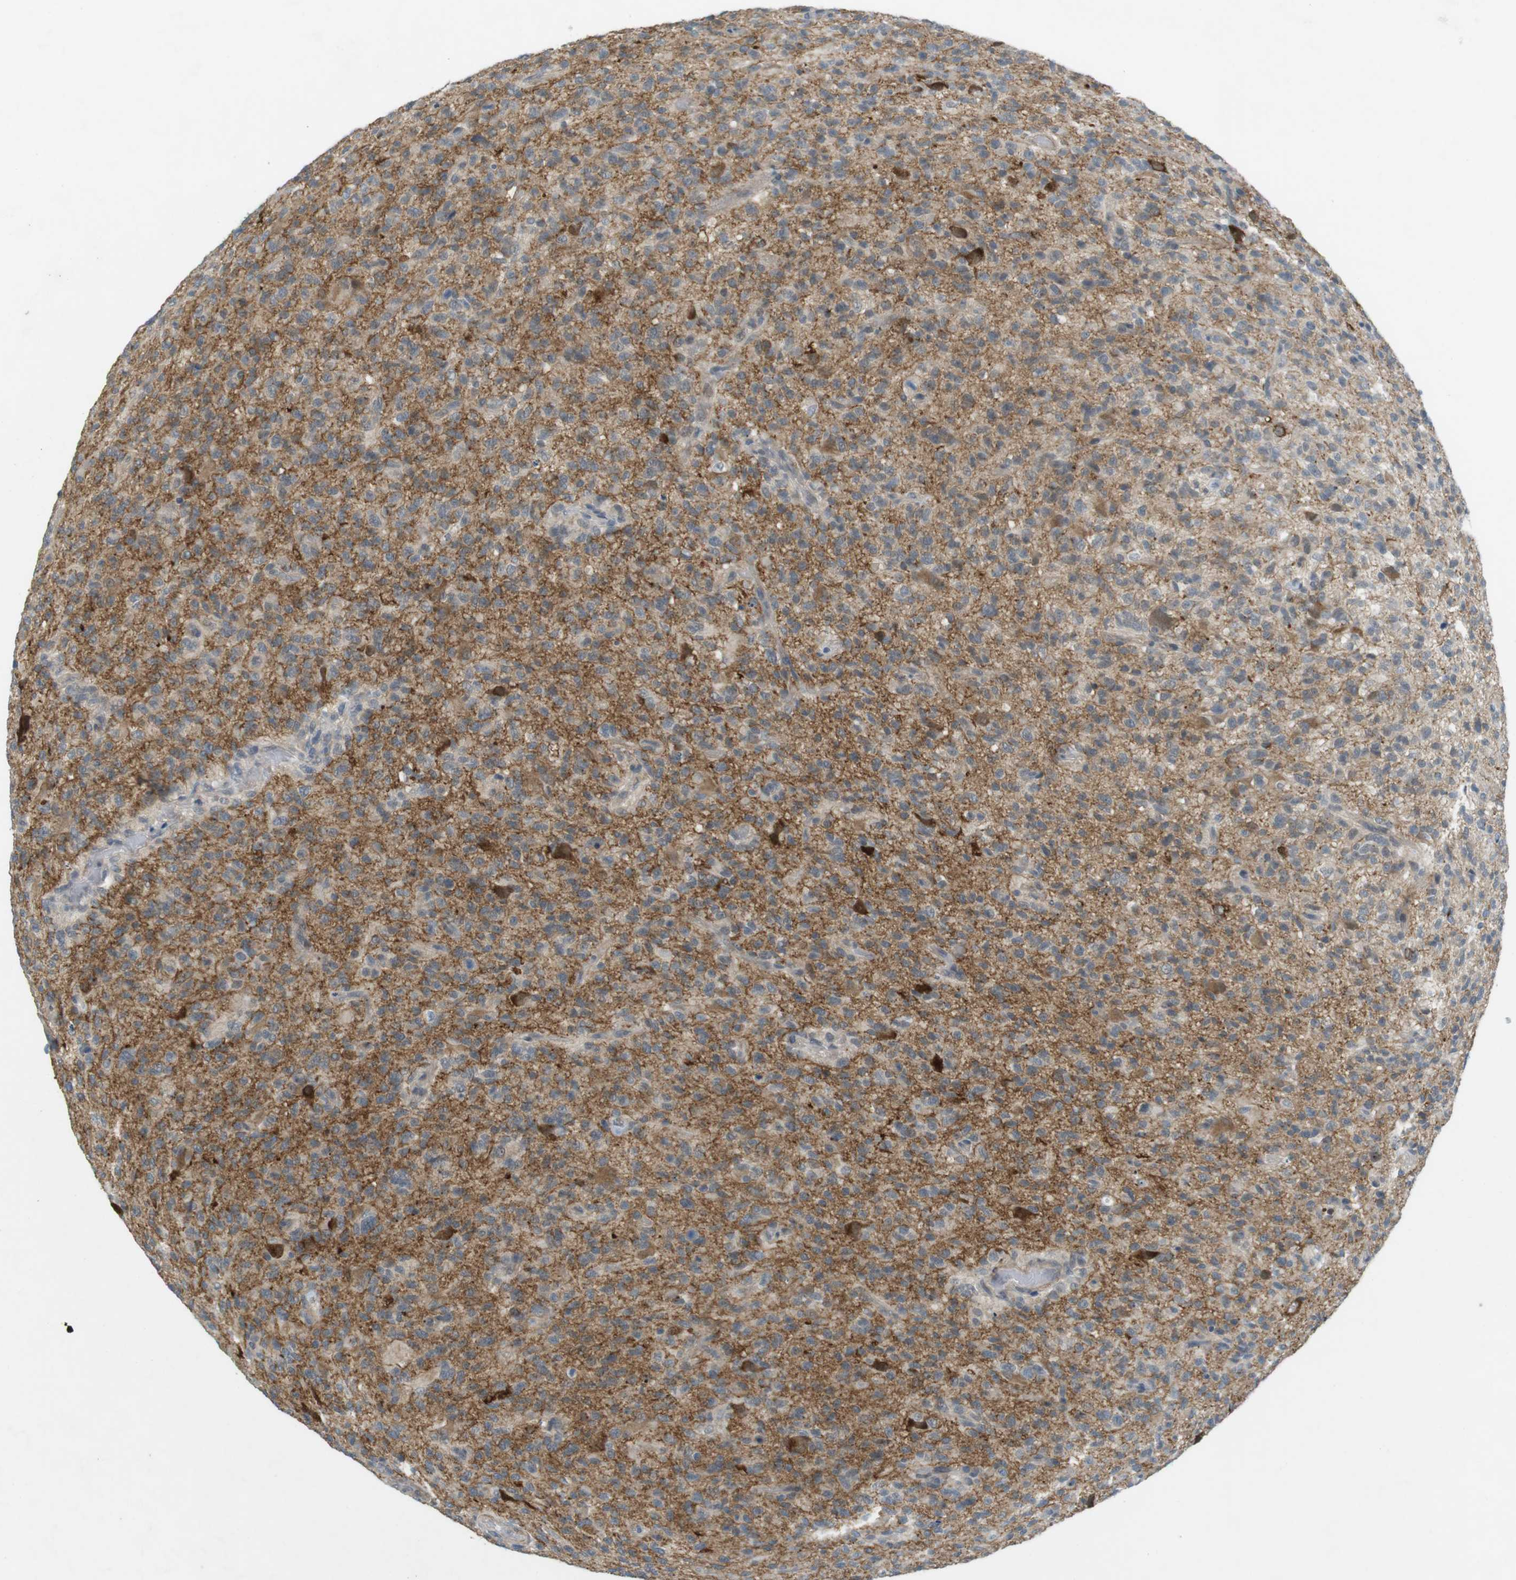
{"staining": {"intensity": "moderate", "quantity": "25%-75%", "location": "cytoplasmic/membranous"}, "tissue": "glioma", "cell_type": "Tumor cells", "image_type": "cancer", "snomed": [{"axis": "morphology", "description": "Glioma, malignant, High grade"}, {"axis": "topography", "description": "Brain"}], "caption": "Brown immunohistochemical staining in human glioma displays moderate cytoplasmic/membranous positivity in approximately 25%-75% of tumor cells.", "gene": "RTN3", "patient": {"sex": "male", "age": 71}}